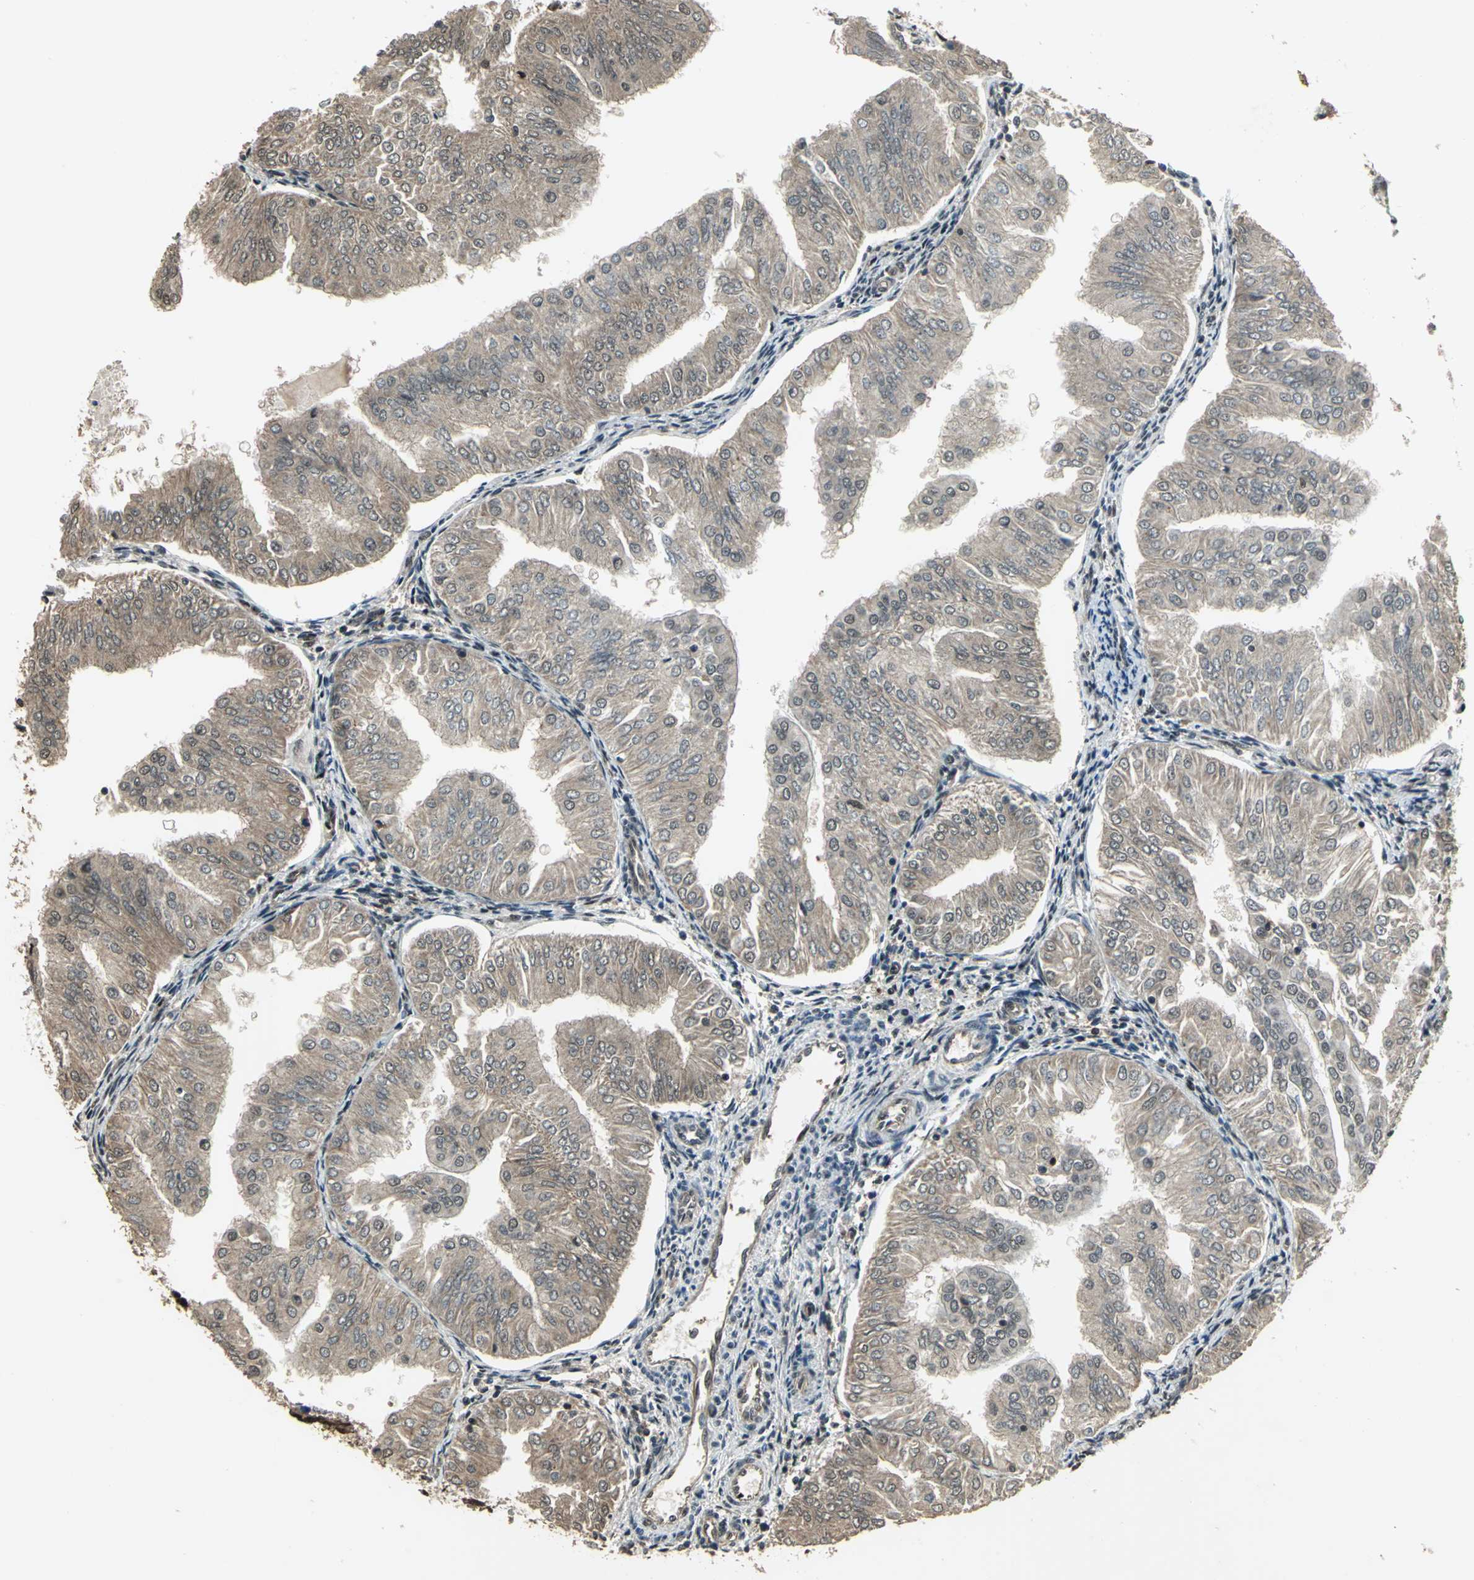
{"staining": {"intensity": "moderate", "quantity": ">75%", "location": "nuclear"}, "tissue": "endometrial cancer", "cell_type": "Tumor cells", "image_type": "cancer", "snomed": [{"axis": "morphology", "description": "Adenocarcinoma, NOS"}, {"axis": "topography", "description": "Endometrium"}], "caption": "DAB immunohistochemical staining of human adenocarcinoma (endometrial) exhibits moderate nuclear protein positivity in approximately >75% of tumor cells.", "gene": "MIS18BP1", "patient": {"sex": "female", "age": 53}}